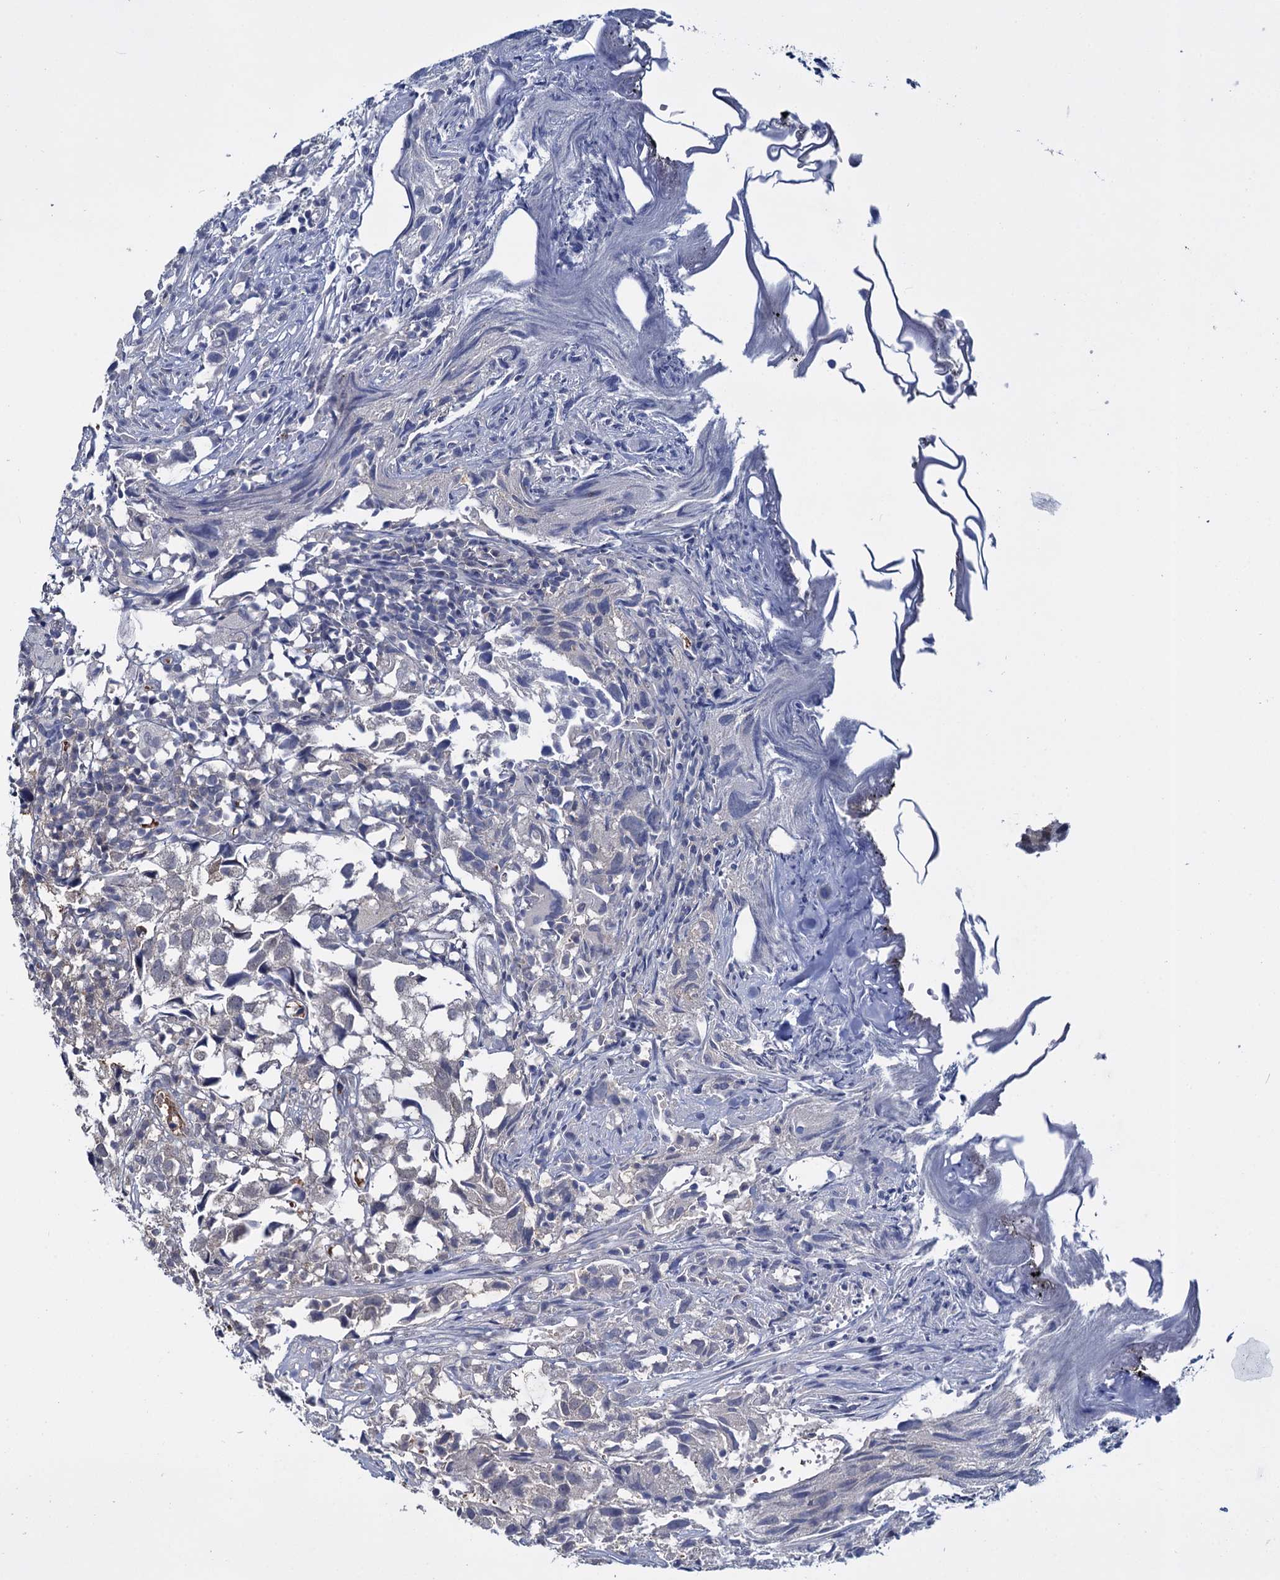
{"staining": {"intensity": "negative", "quantity": "none", "location": "none"}, "tissue": "urothelial cancer", "cell_type": "Tumor cells", "image_type": "cancer", "snomed": [{"axis": "morphology", "description": "Urothelial carcinoma, High grade"}, {"axis": "topography", "description": "Urinary bladder"}], "caption": "Histopathology image shows no protein staining in tumor cells of urothelial carcinoma (high-grade) tissue. (DAB immunohistochemistry (IHC) visualized using brightfield microscopy, high magnification).", "gene": "GLO1", "patient": {"sex": "female", "age": 75}}